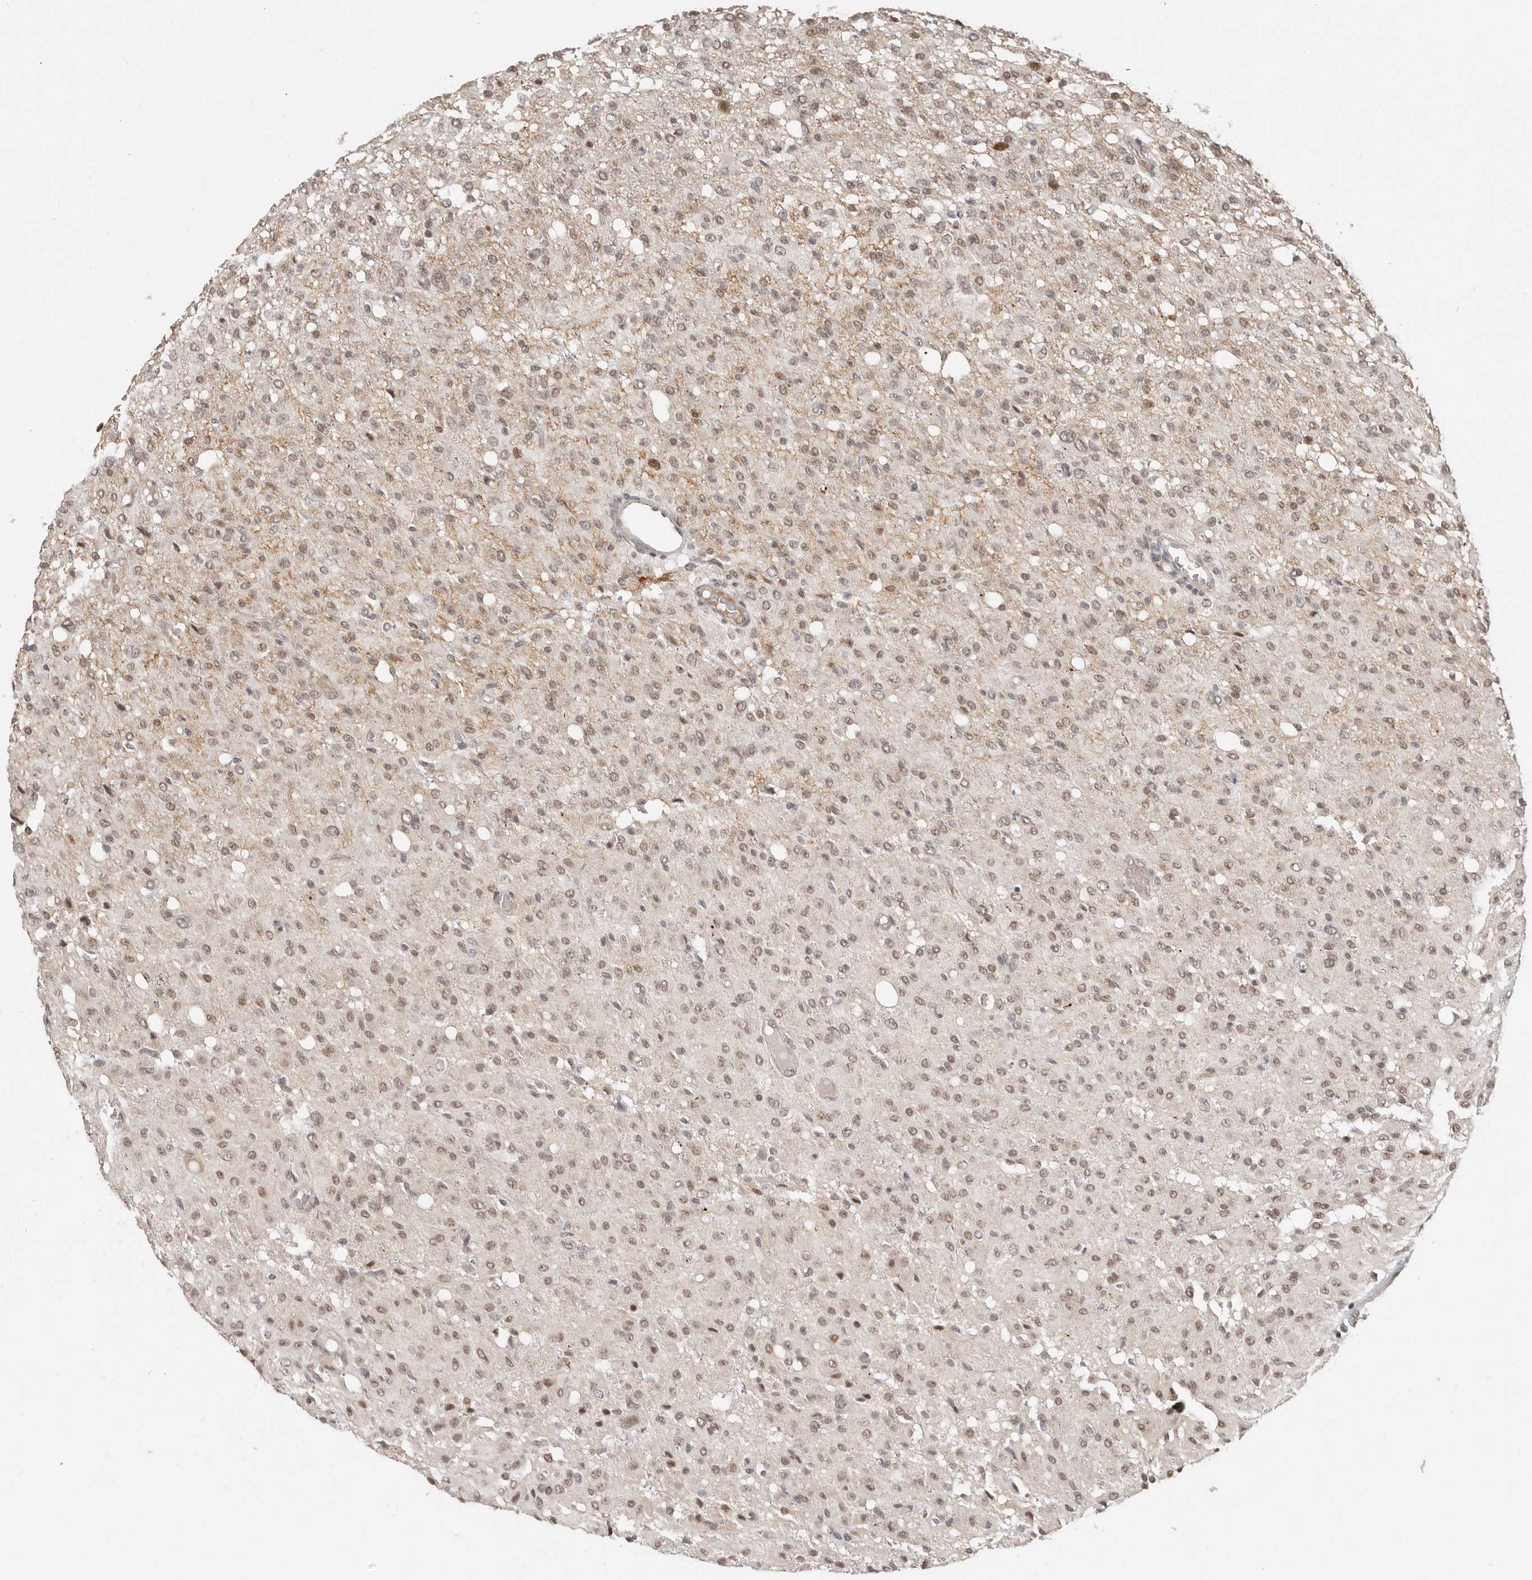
{"staining": {"intensity": "weak", "quantity": ">75%", "location": "nuclear"}, "tissue": "glioma", "cell_type": "Tumor cells", "image_type": "cancer", "snomed": [{"axis": "morphology", "description": "Glioma, malignant, High grade"}, {"axis": "topography", "description": "Brain"}], "caption": "High-power microscopy captured an IHC histopathology image of malignant high-grade glioma, revealing weak nuclear staining in approximately >75% of tumor cells.", "gene": "RFC2", "patient": {"sex": "female", "age": 59}}